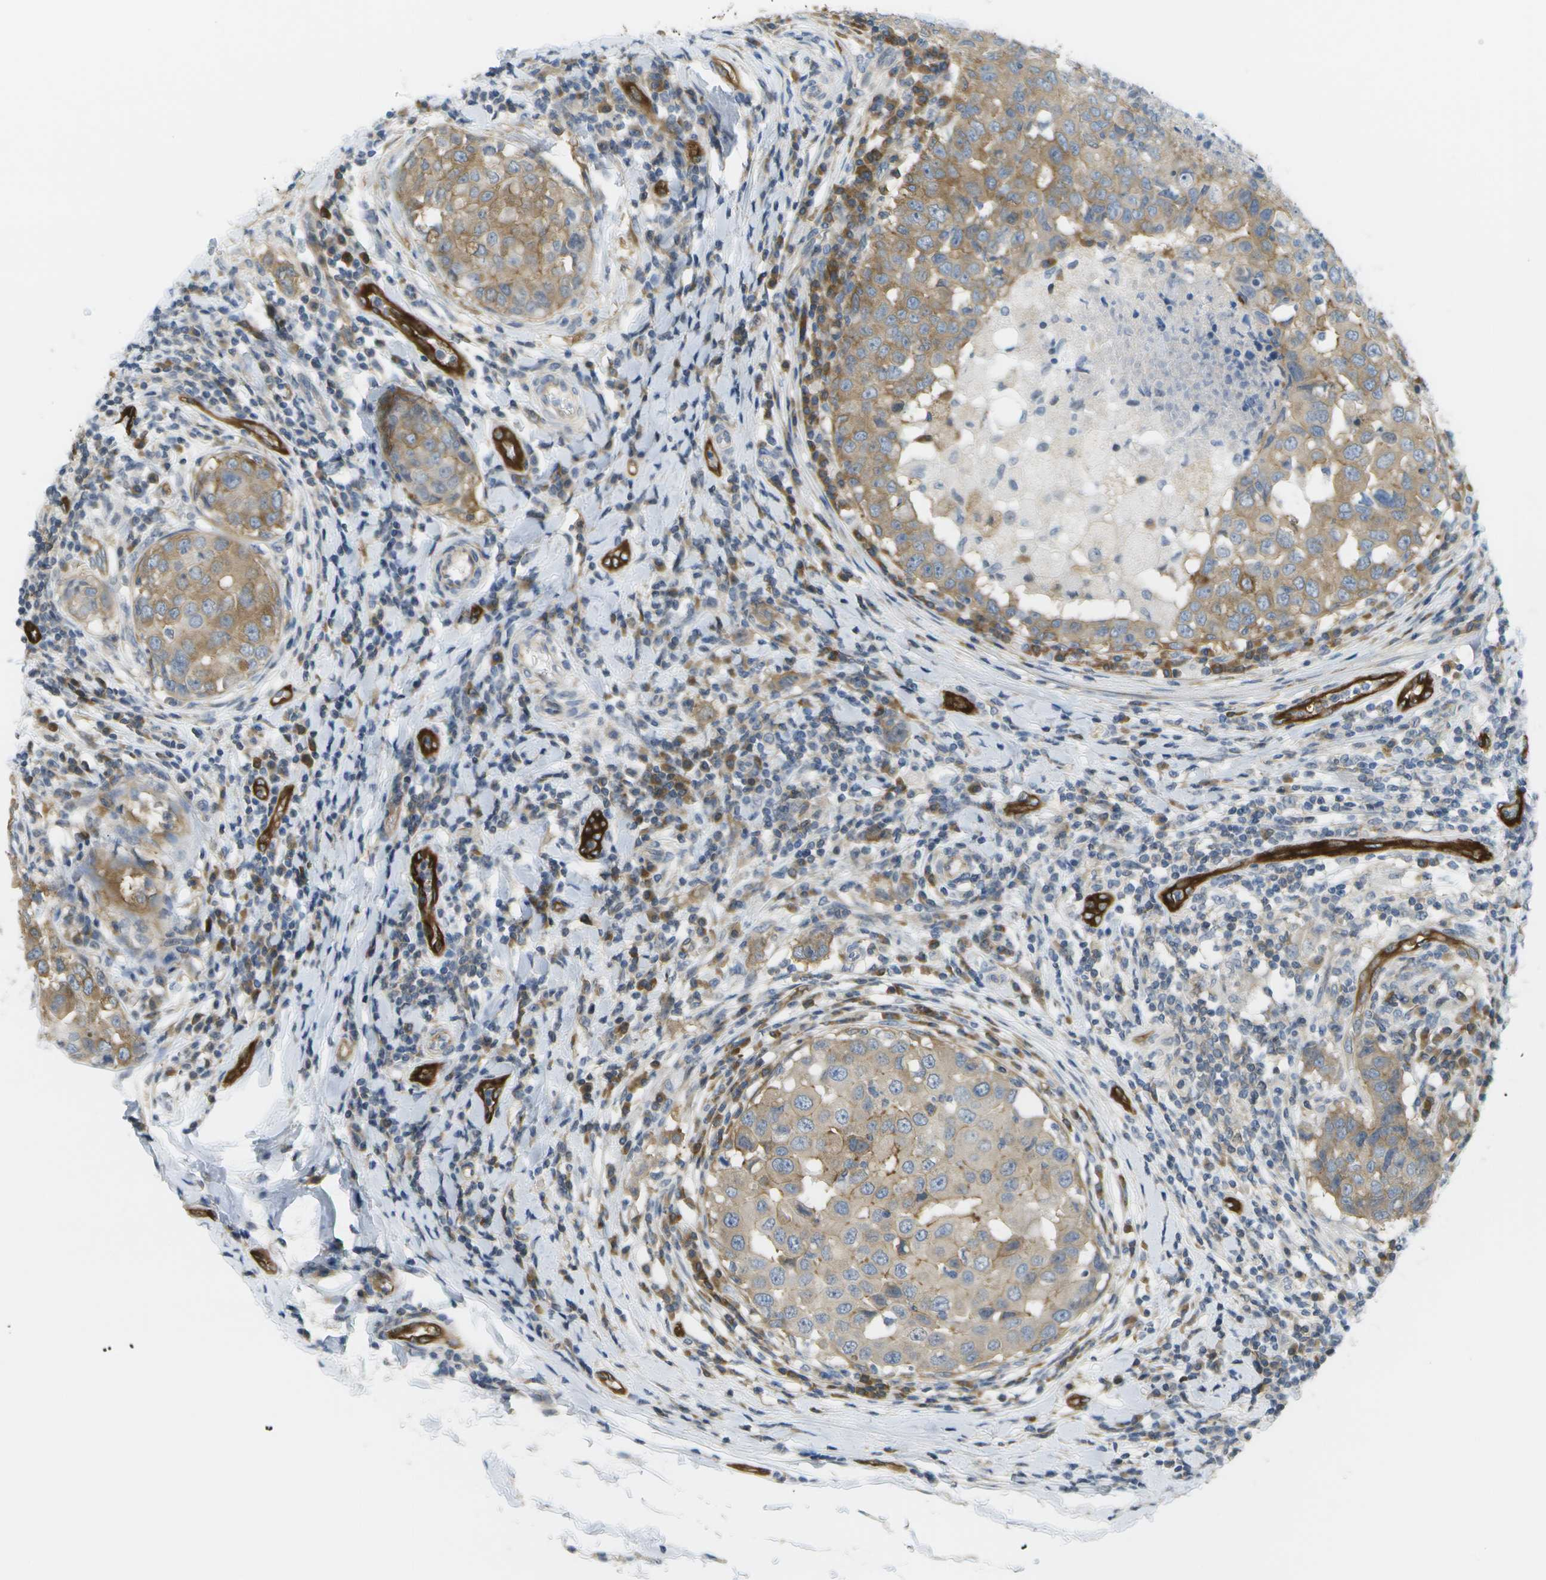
{"staining": {"intensity": "moderate", "quantity": ">75%", "location": "cytoplasmic/membranous"}, "tissue": "breast cancer", "cell_type": "Tumor cells", "image_type": "cancer", "snomed": [{"axis": "morphology", "description": "Duct carcinoma"}, {"axis": "topography", "description": "Breast"}], "caption": "DAB (3,3'-diaminobenzidine) immunohistochemical staining of breast intraductal carcinoma reveals moderate cytoplasmic/membranous protein staining in approximately >75% of tumor cells.", "gene": "MARCHF8", "patient": {"sex": "female", "age": 27}}